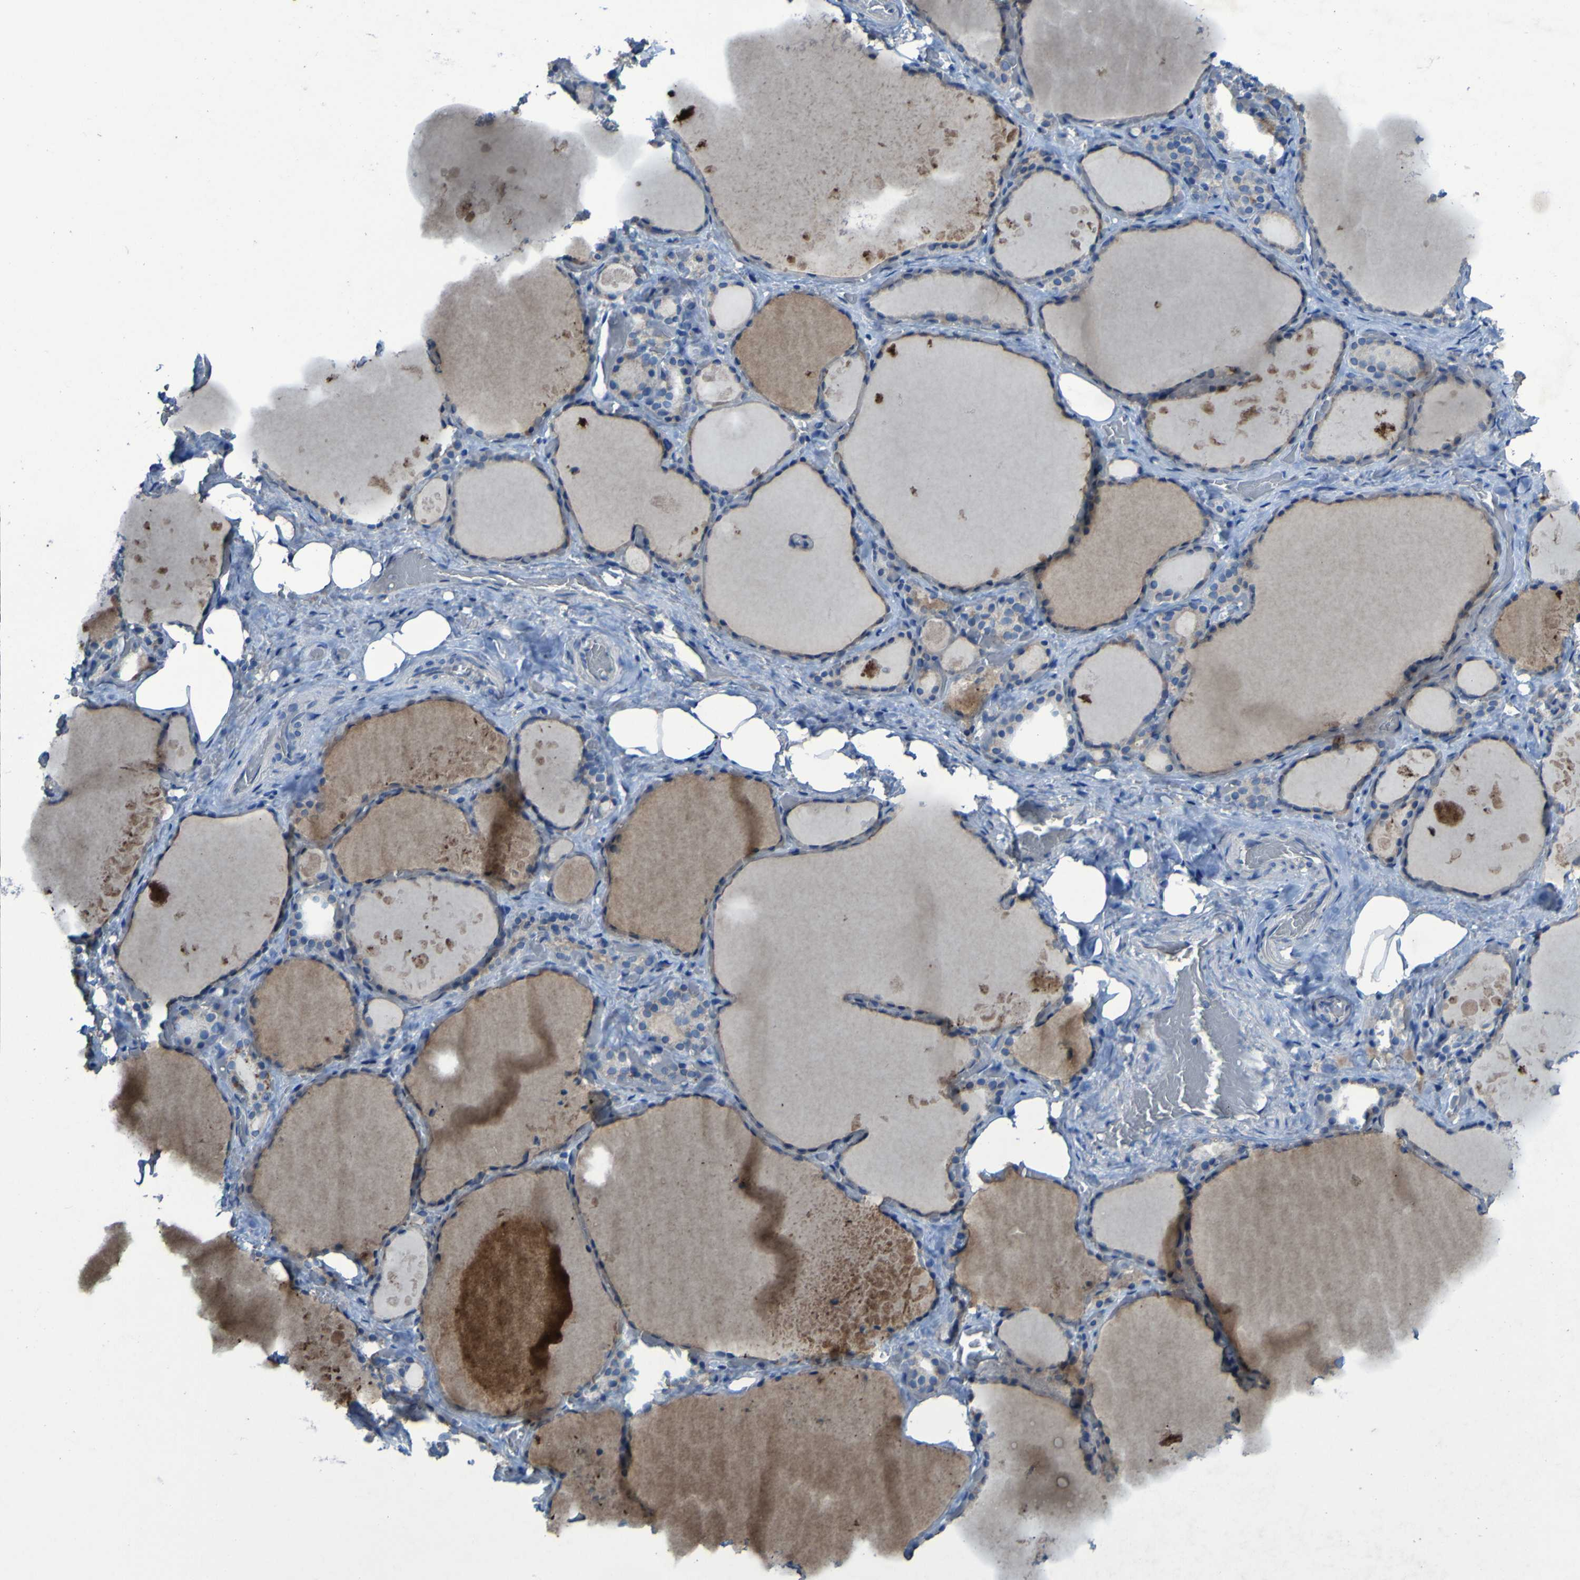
{"staining": {"intensity": "weak", "quantity": ">75%", "location": "cytoplasmic/membranous"}, "tissue": "thyroid gland", "cell_type": "Glandular cells", "image_type": "normal", "snomed": [{"axis": "morphology", "description": "Normal tissue, NOS"}, {"axis": "topography", "description": "Thyroid gland"}], "caption": "The immunohistochemical stain shows weak cytoplasmic/membranous positivity in glandular cells of unremarkable thyroid gland. Using DAB (3,3'-diaminobenzidine) (brown) and hematoxylin (blue) stains, captured at high magnification using brightfield microscopy.", "gene": "SGK2", "patient": {"sex": "male", "age": 61}}